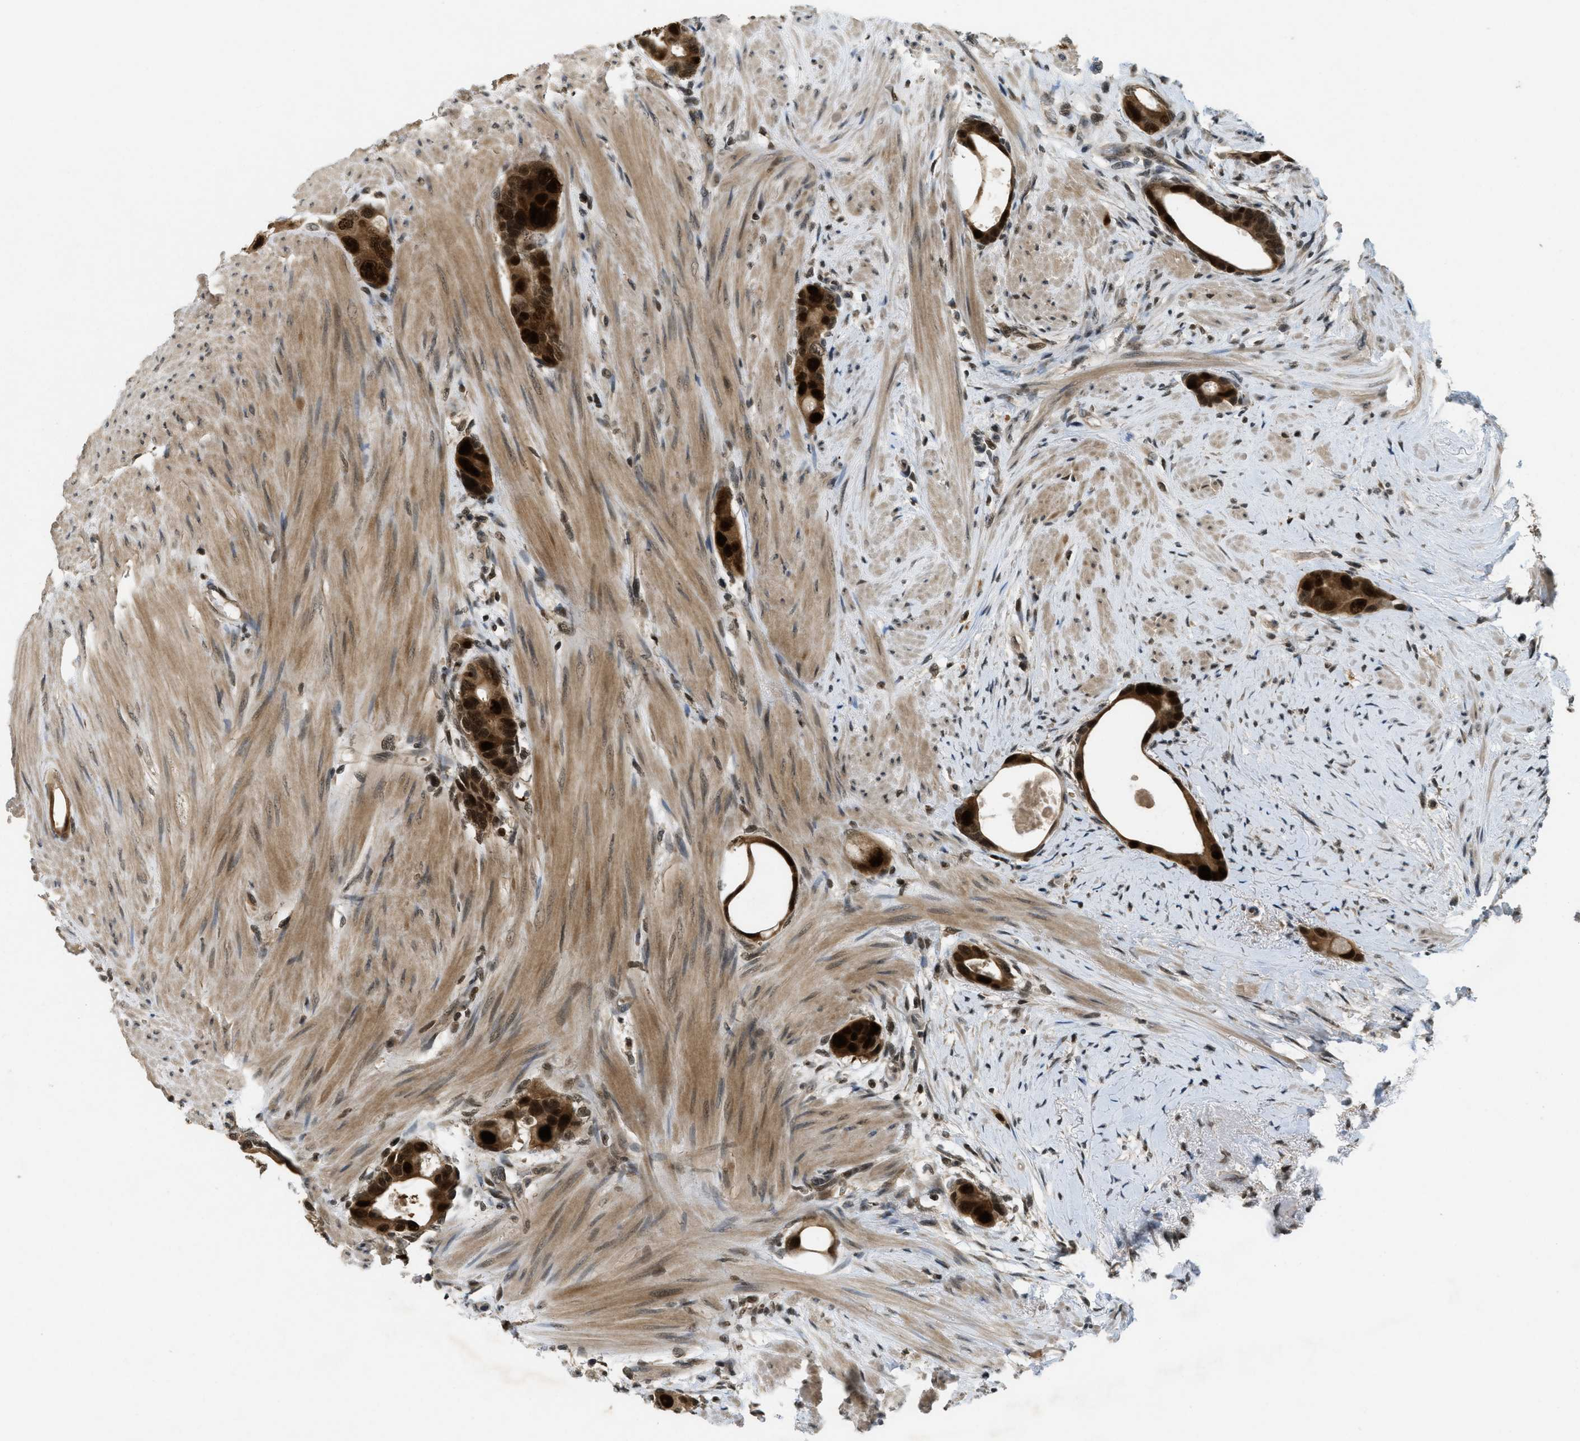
{"staining": {"intensity": "strong", "quantity": ">75%", "location": "cytoplasmic/membranous,nuclear"}, "tissue": "colorectal cancer", "cell_type": "Tumor cells", "image_type": "cancer", "snomed": [{"axis": "morphology", "description": "Adenocarcinoma, NOS"}, {"axis": "topography", "description": "Rectum"}], "caption": "IHC staining of adenocarcinoma (colorectal), which reveals high levels of strong cytoplasmic/membranous and nuclear expression in approximately >75% of tumor cells indicating strong cytoplasmic/membranous and nuclear protein expression. The staining was performed using DAB (3,3'-diaminobenzidine) (brown) for protein detection and nuclei were counterstained in hematoxylin (blue).", "gene": "DNAJB1", "patient": {"sex": "male", "age": 51}}